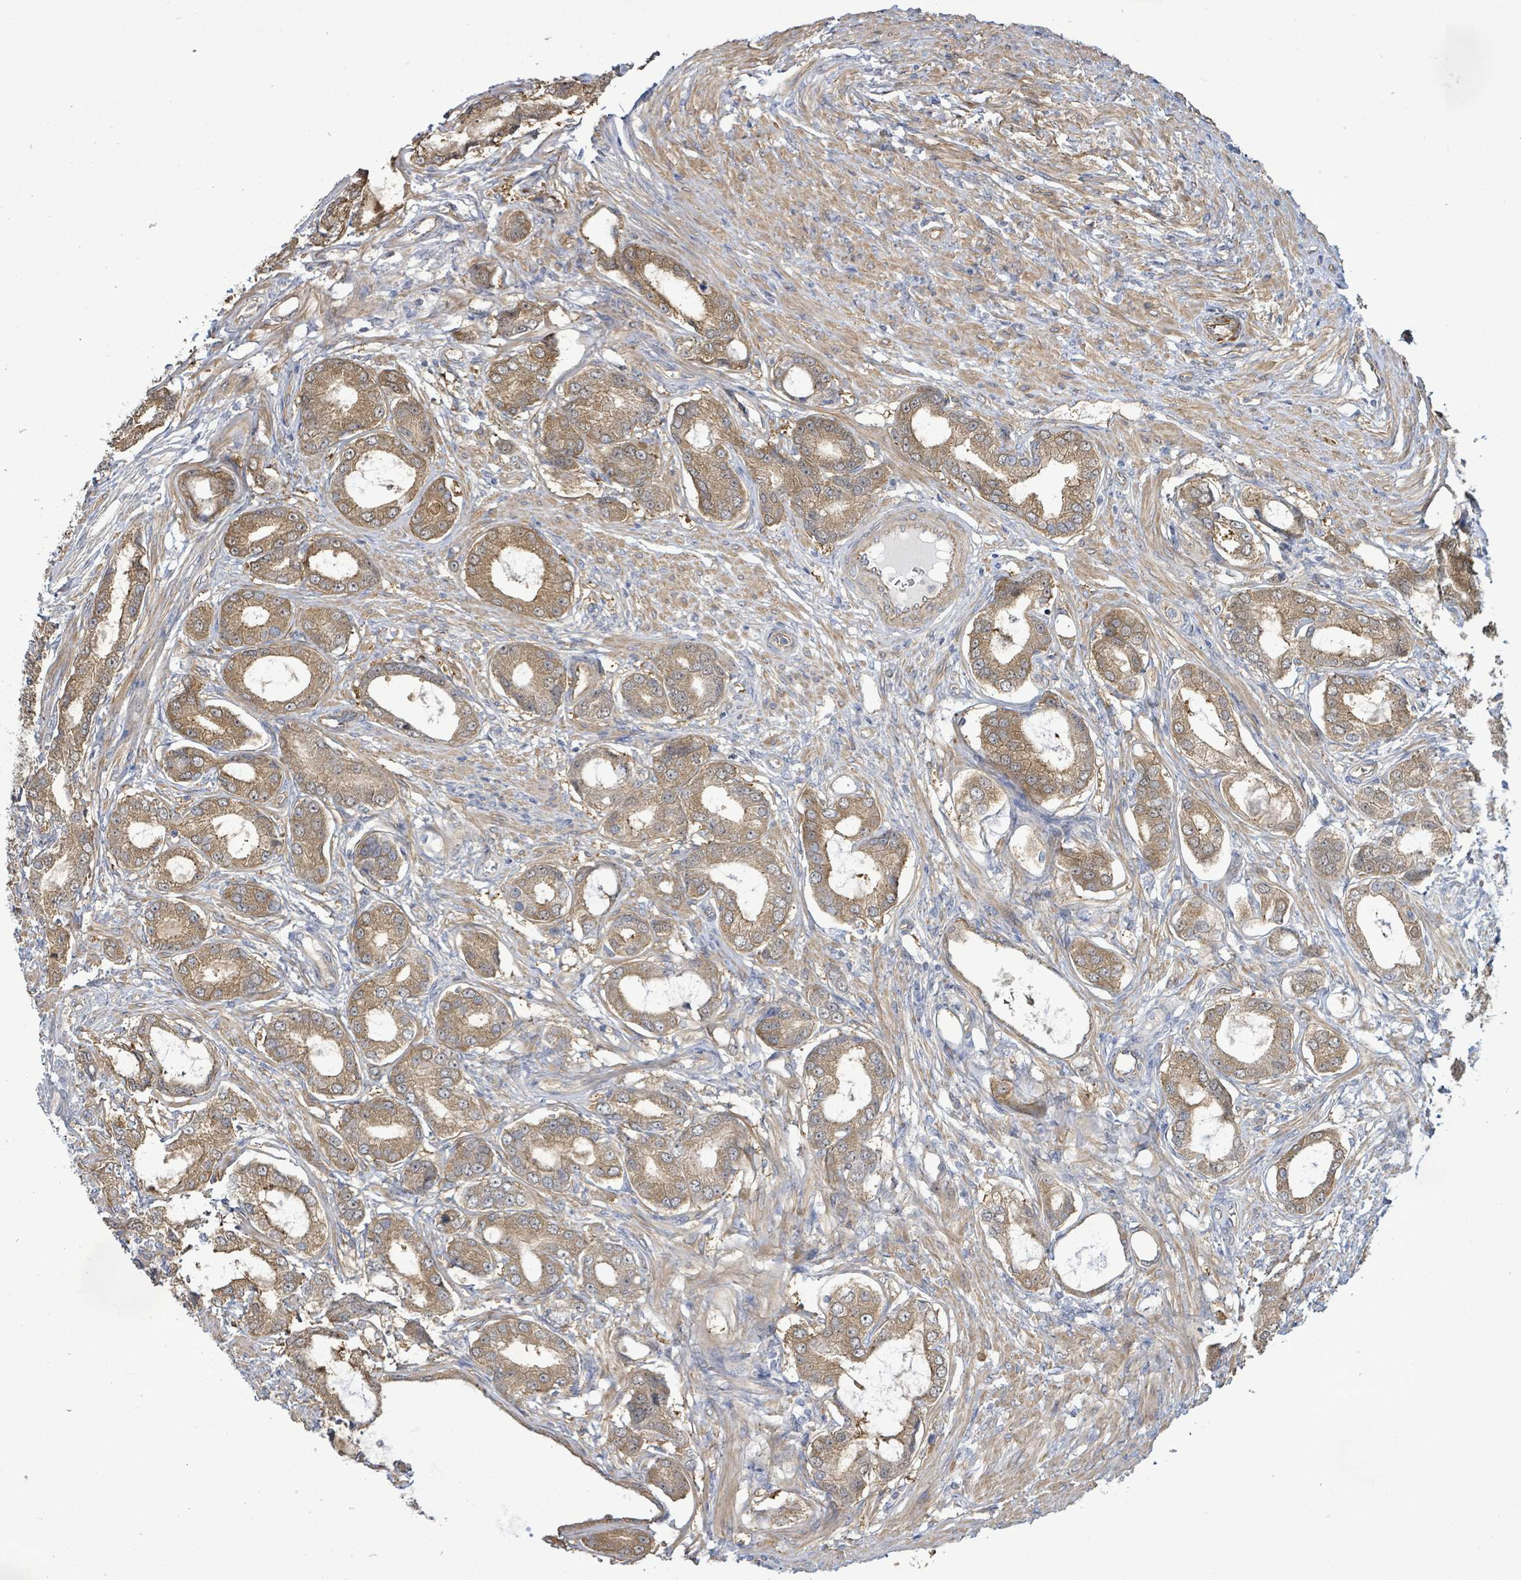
{"staining": {"intensity": "moderate", "quantity": ">75%", "location": "cytoplasmic/membranous"}, "tissue": "prostate cancer", "cell_type": "Tumor cells", "image_type": "cancer", "snomed": [{"axis": "morphology", "description": "Adenocarcinoma, High grade"}, {"axis": "topography", "description": "Prostate"}], "caption": "An immunohistochemistry image of neoplastic tissue is shown. Protein staining in brown shows moderate cytoplasmic/membranous positivity in prostate cancer (high-grade adenocarcinoma) within tumor cells.", "gene": "KBTBD11", "patient": {"sex": "male", "age": 69}}